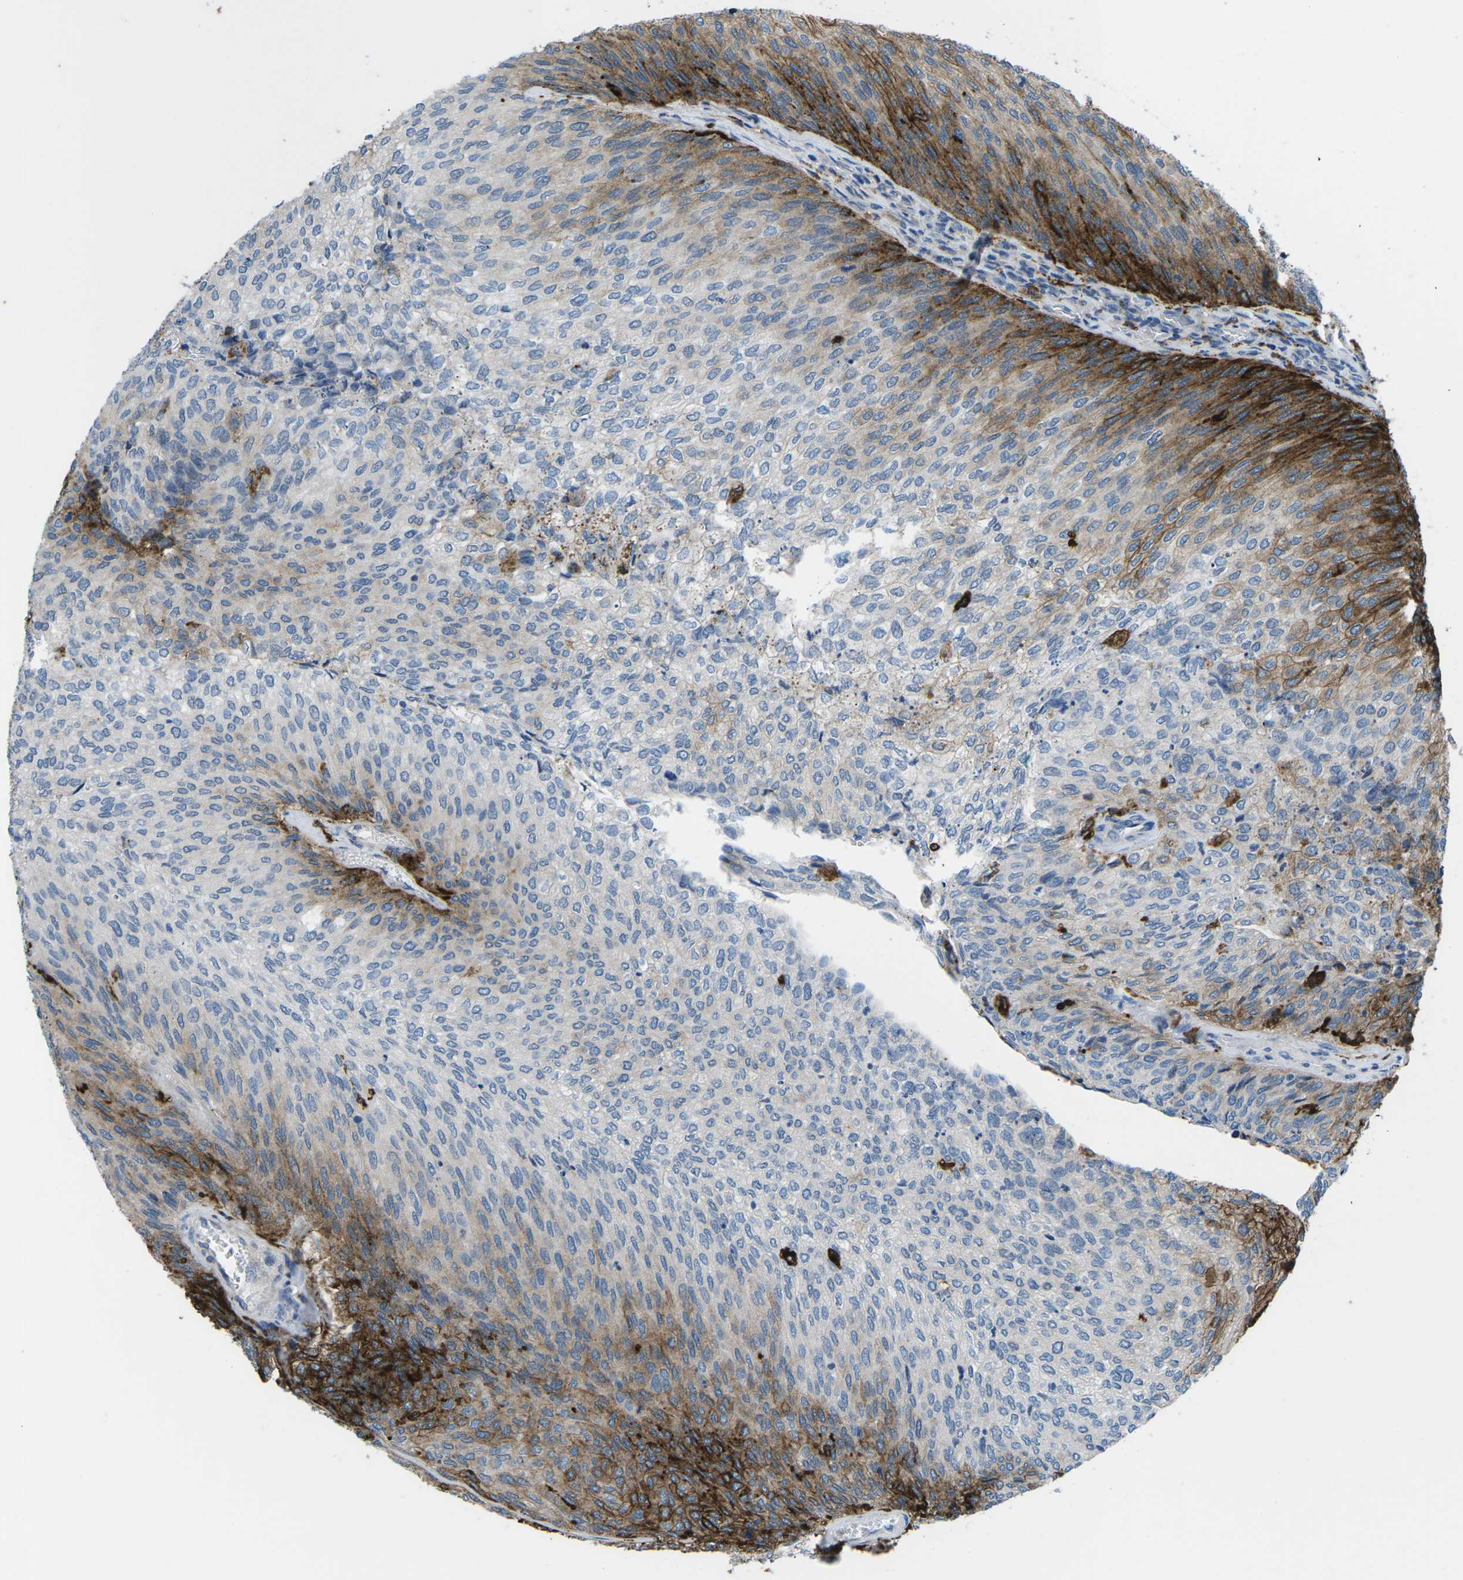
{"staining": {"intensity": "strong", "quantity": ">75%", "location": "cytoplasmic/membranous"}, "tissue": "urothelial cancer", "cell_type": "Tumor cells", "image_type": "cancer", "snomed": [{"axis": "morphology", "description": "Urothelial carcinoma, Low grade"}, {"axis": "topography", "description": "Urinary bladder"}], "caption": "Immunohistochemistry (IHC) histopathology image of neoplastic tissue: low-grade urothelial carcinoma stained using IHC shows high levels of strong protein expression localized specifically in the cytoplasmic/membranous of tumor cells, appearing as a cytoplasmic/membranous brown color.", "gene": "PTPN1", "patient": {"sex": "female", "age": 79}}